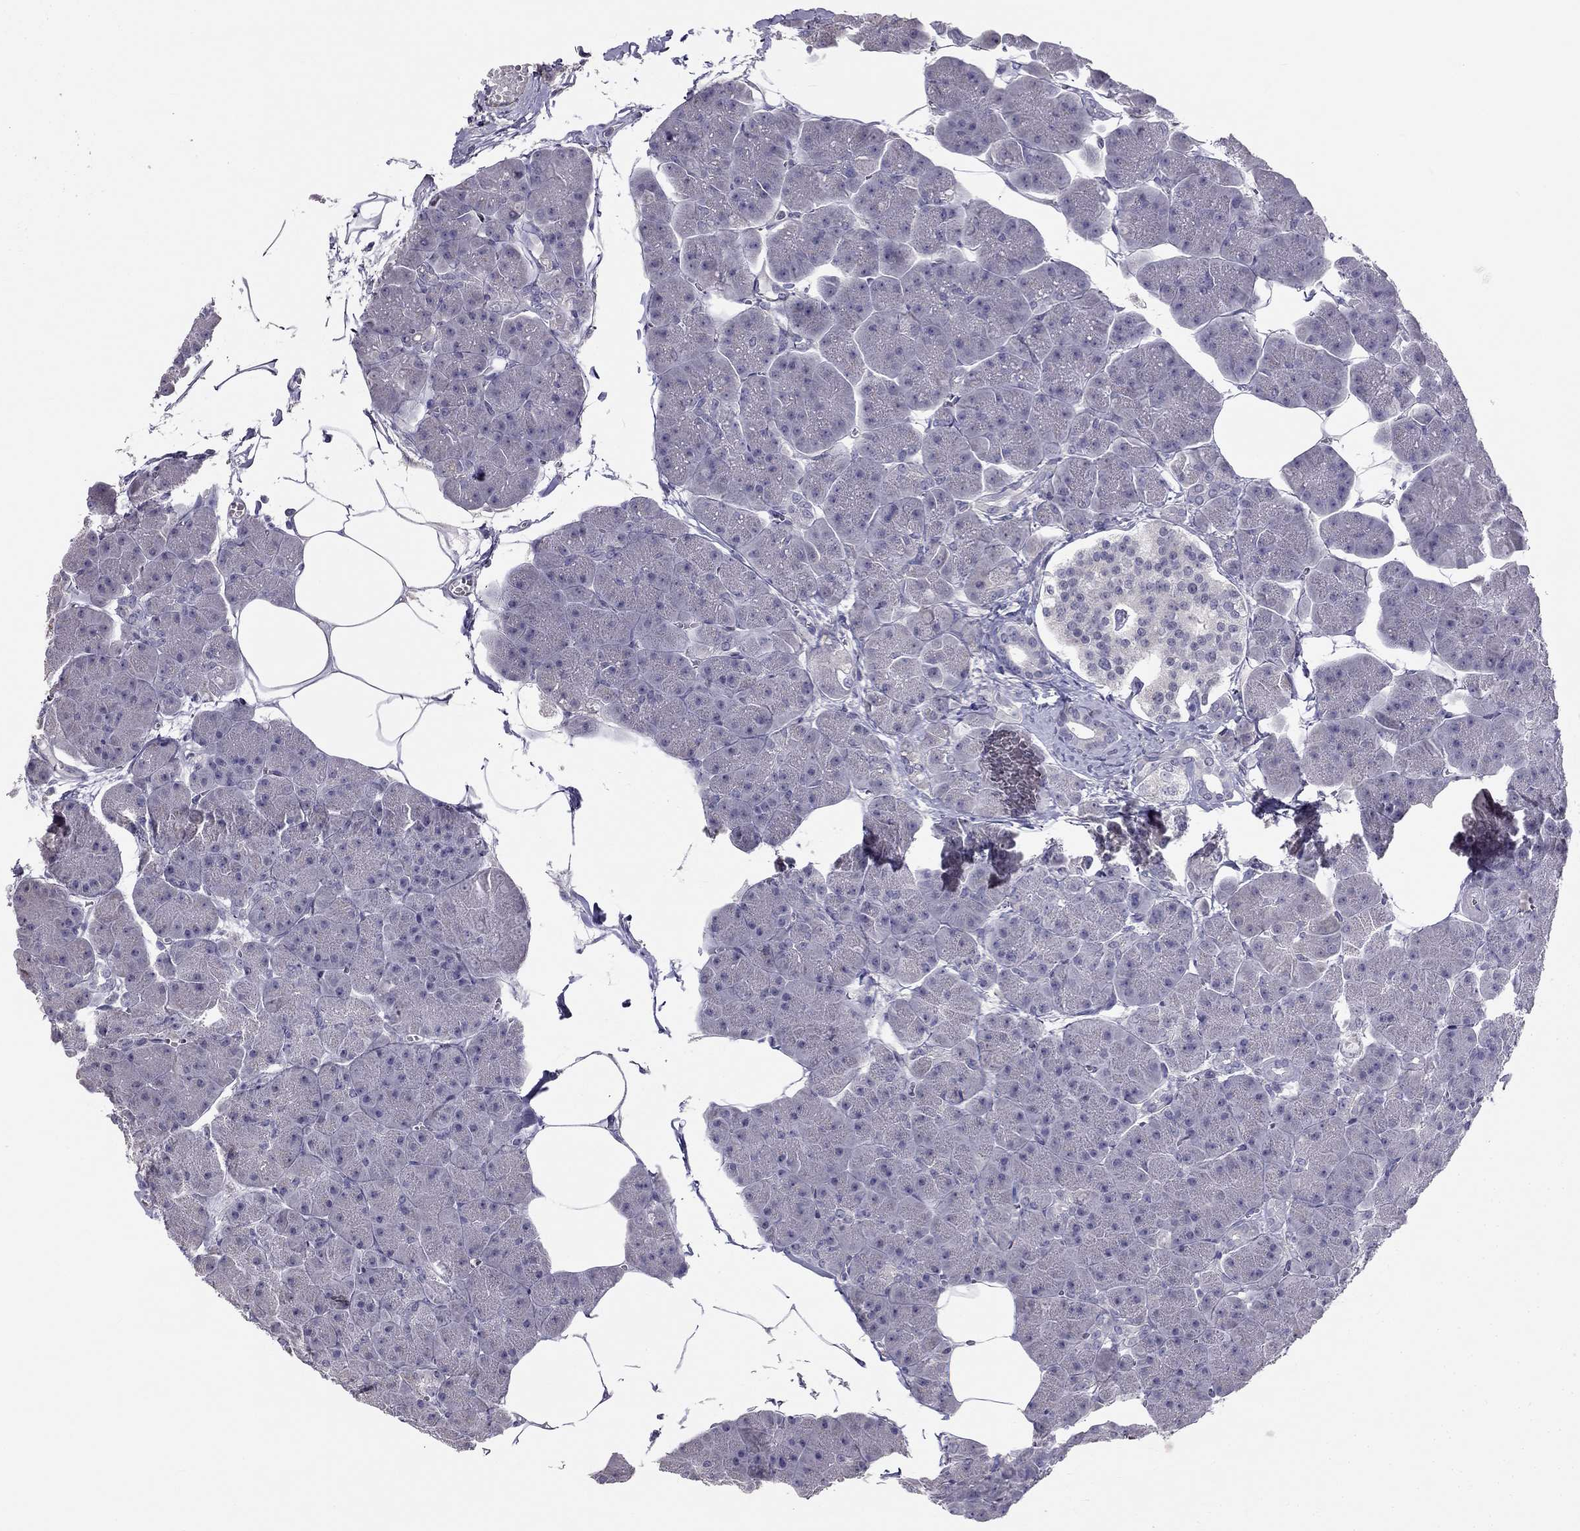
{"staining": {"intensity": "negative", "quantity": "none", "location": "none"}, "tissue": "pancreas", "cell_type": "Exocrine glandular cells", "image_type": "normal", "snomed": [{"axis": "morphology", "description": "Normal tissue, NOS"}, {"axis": "topography", "description": "Adipose tissue"}, {"axis": "topography", "description": "Pancreas"}, {"axis": "topography", "description": "Peripheral nerve tissue"}], "caption": "A high-resolution image shows immunohistochemistry (IHC) staining of normal pancreas, which reveals no significant staining in exocrine glandular cells.", "gene": "HSFX1", "patient": {"sex": "female", "age": 58}}